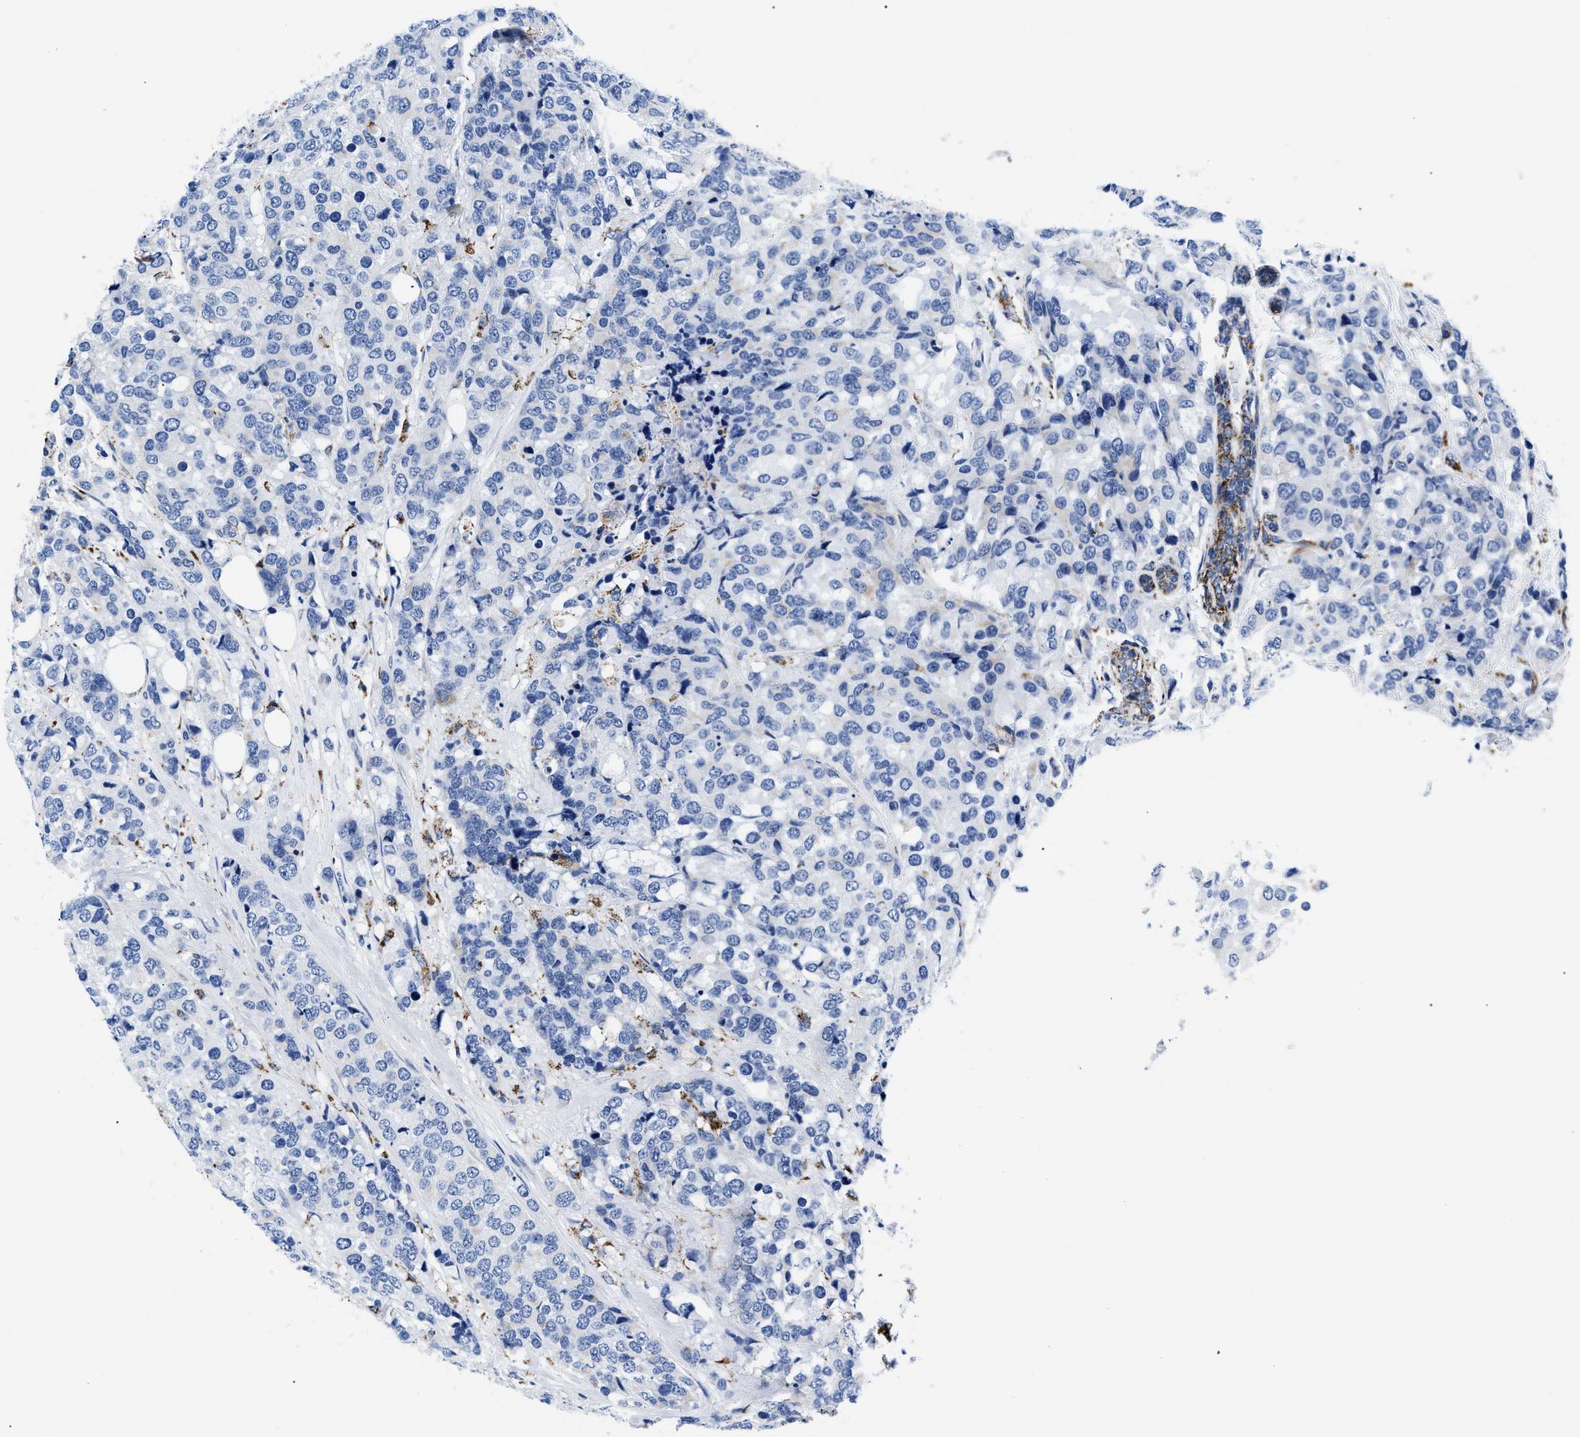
{"staining": {"intensity": "negative", "quantity": "none", "location": "none"}, "tissue": "breast cancer", "cell_type": "Tumor cells", "image_type": "cancer", "snomed": [{"axis": "morphology", "description": "Lobular carcinoma"}, {"axis": "topography", "description": "Breast"}], "caption": "Tumor cells are negative for brown protein staining in breast cancer.", "gene": "GPR149", "patient": {"sex": "female", "age": 59}}